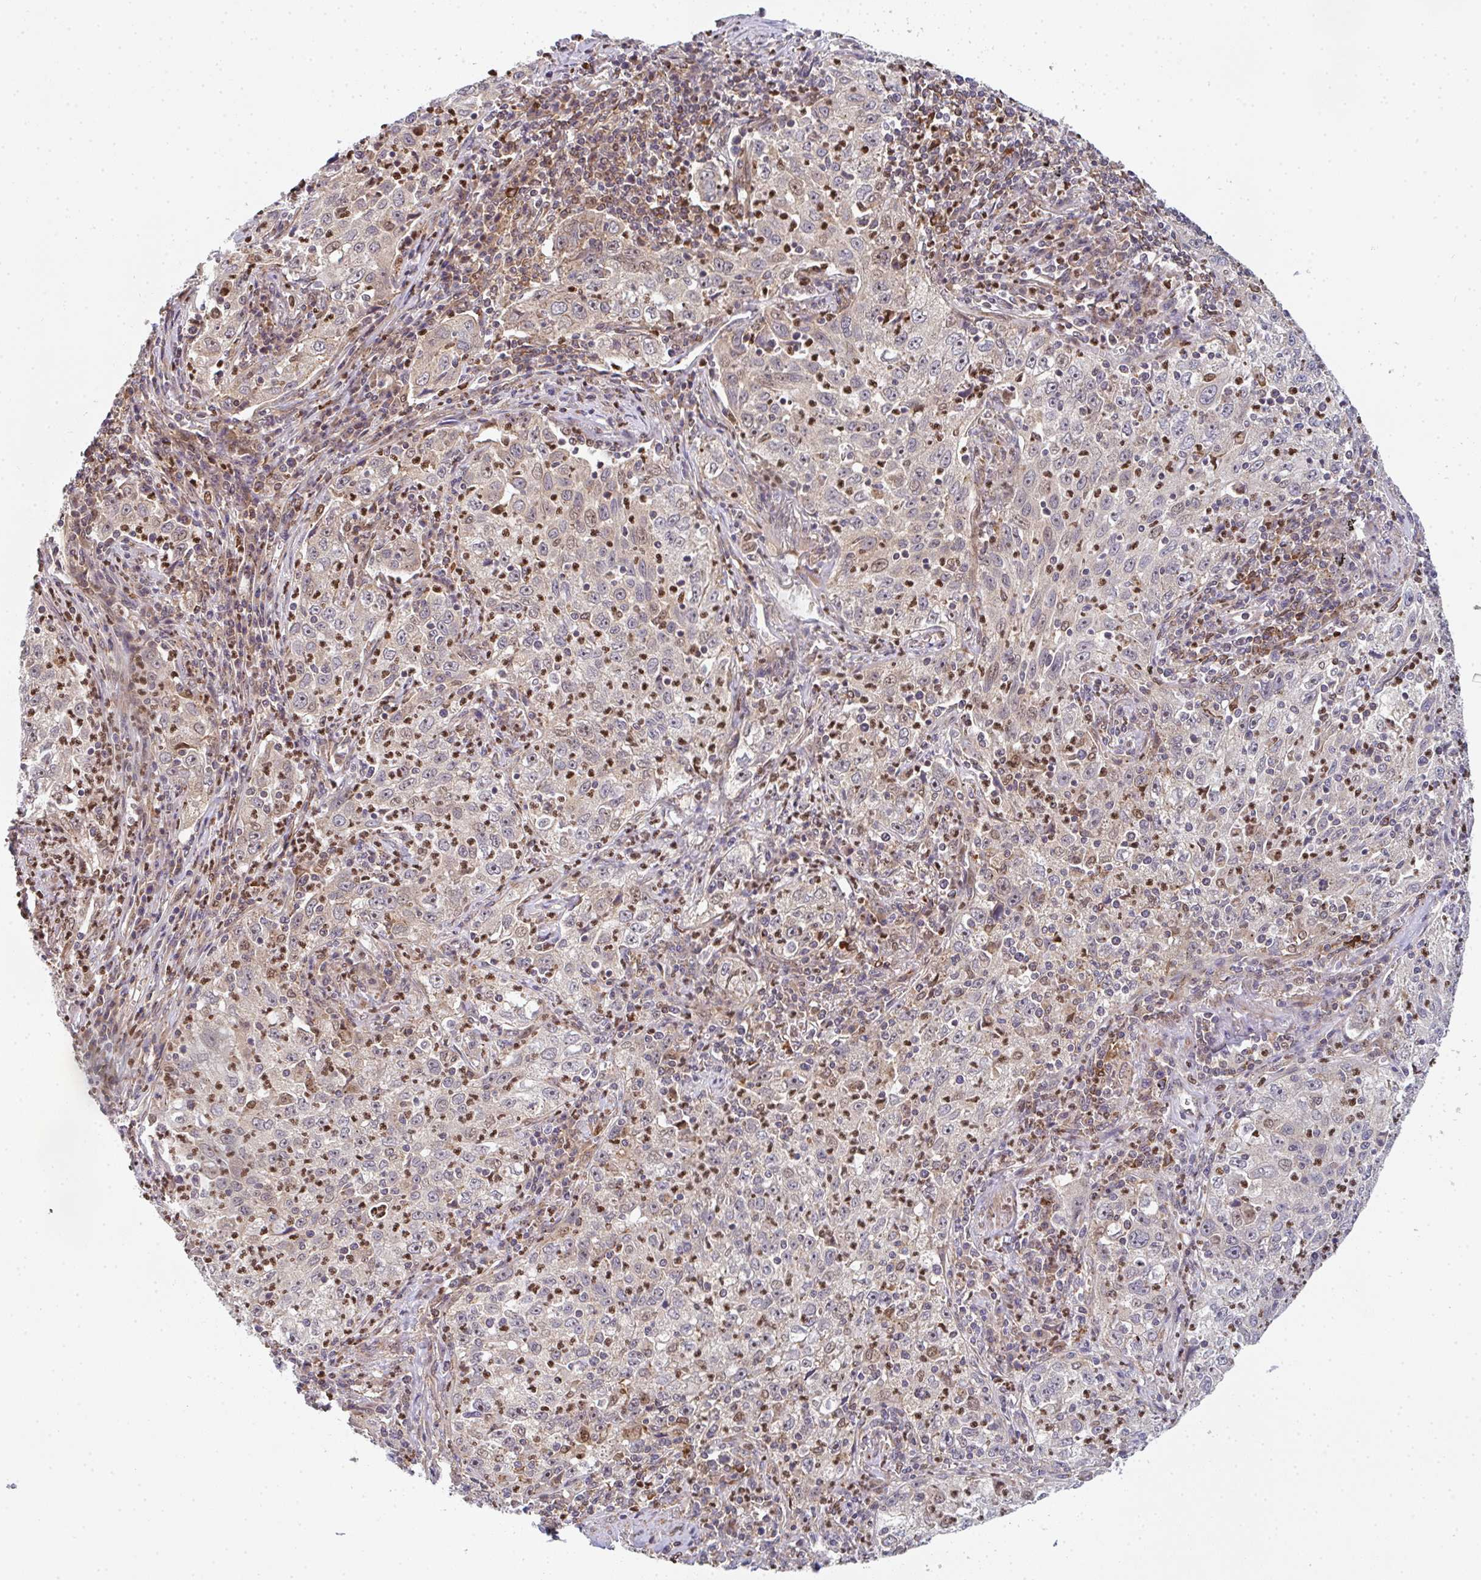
{"staining": {"intensity": "weak", "quantity": "<25%", "location": "nuclear"}, "tissue": "lung cancer", "cell_type": "Tumor cells", "image_type": "cancer", "snomed": [{"axis": "morphology", "description": "Squamous cell carcinoma, NOS"}, {"axis": "topography", "description": "Lung"}], "caption": "Lung cancer was stained to show a protein in brown. There is no significant positivity in tumor cells.", "gene": "SIMC1", "patient": {"sex": "male", "age": 71}}